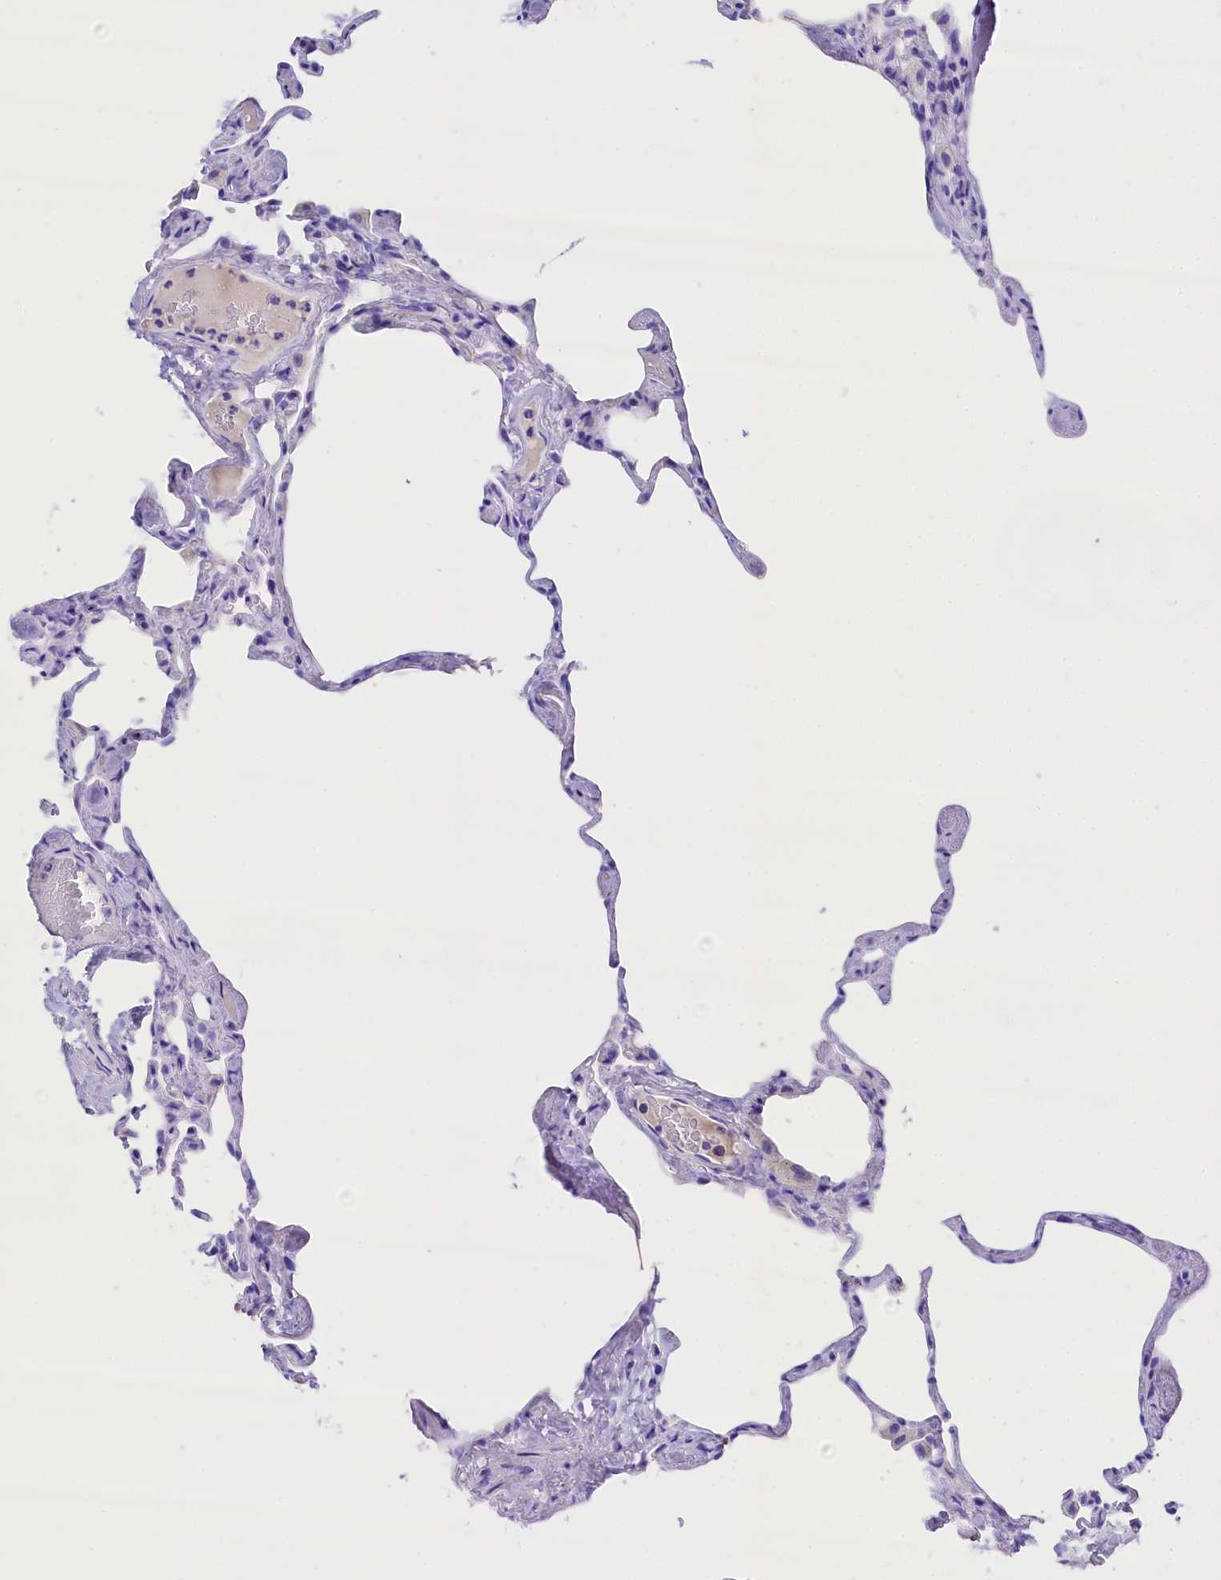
{"staining": {"intensity": "negative", "quantity": "none", "location": "none"}, "tissue": "lung", "cell_type": "Alveolar cells", "image_type": "normal", "snomed": [{"axis": "morphology", "description": "Normal tissue, NOS"}, {"axis": "topography", "description": "Lung"}], "caption": "Image shows no significant protein positivity in alveolar cells of benign lung. (DAB (3,3'-diaminobenzidine) immunohistochemistry (IHC), high magnification).", "gene": "SKIDA1", "patient": {"sex": "male", "age": 65}}